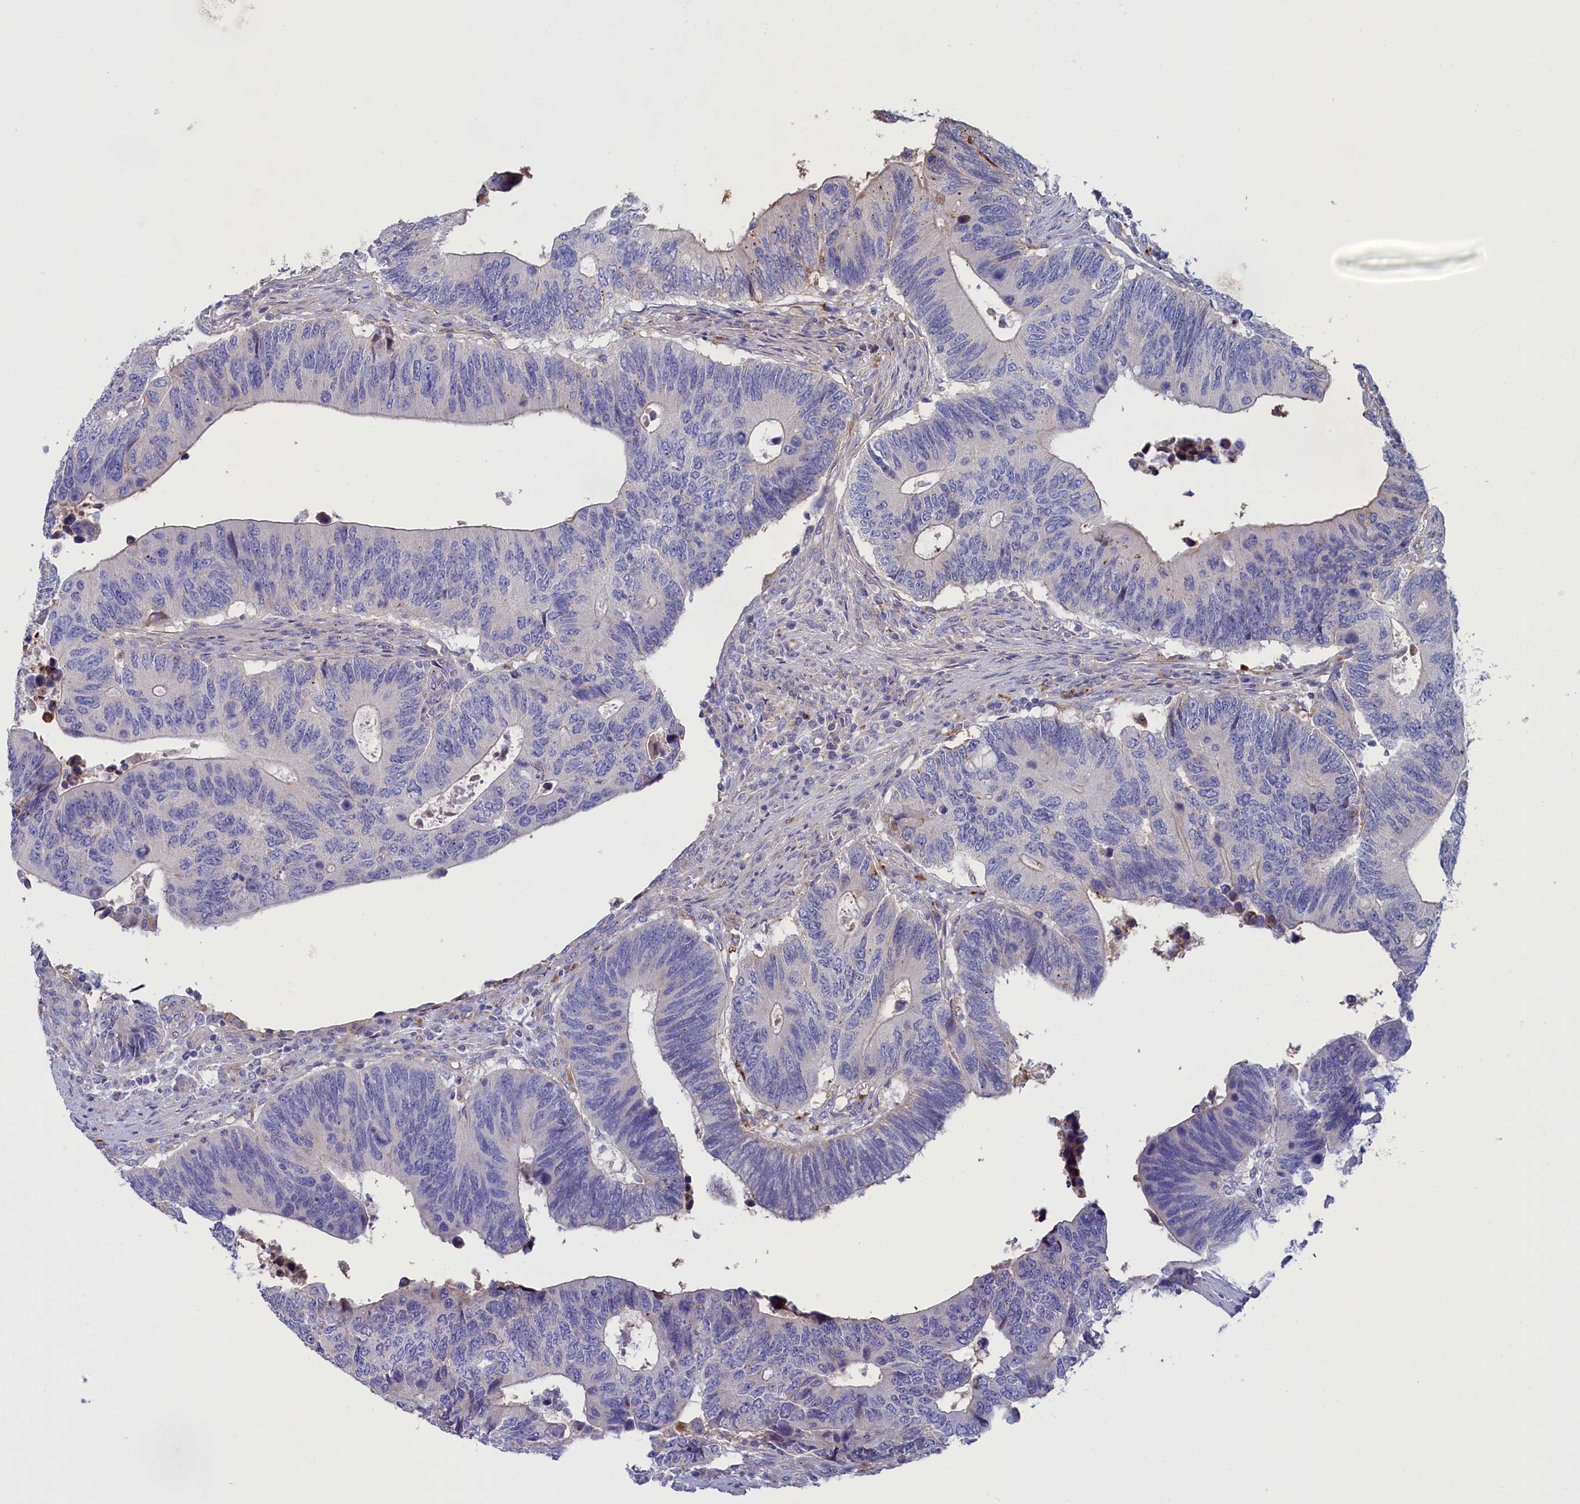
{"staining": {"intensity": "negative", "quantity": "none", "location": "none"}, "tissue": "colorectal cancer", "cell_type": "Tumor cells", "image_type": "cancer", "snomed": [{"axis": "morphology", "description": "Adenocarcinoma, NOS"}, {"axis": "topography", "description": "Colon"}], "caption": "This is an immunohistochemistry photomicrograph of colorectal adenocarcinoma. There is no expression in tumor cells.", "gene": "WDR6", "patient": {"sex": "male", "age": 87}}